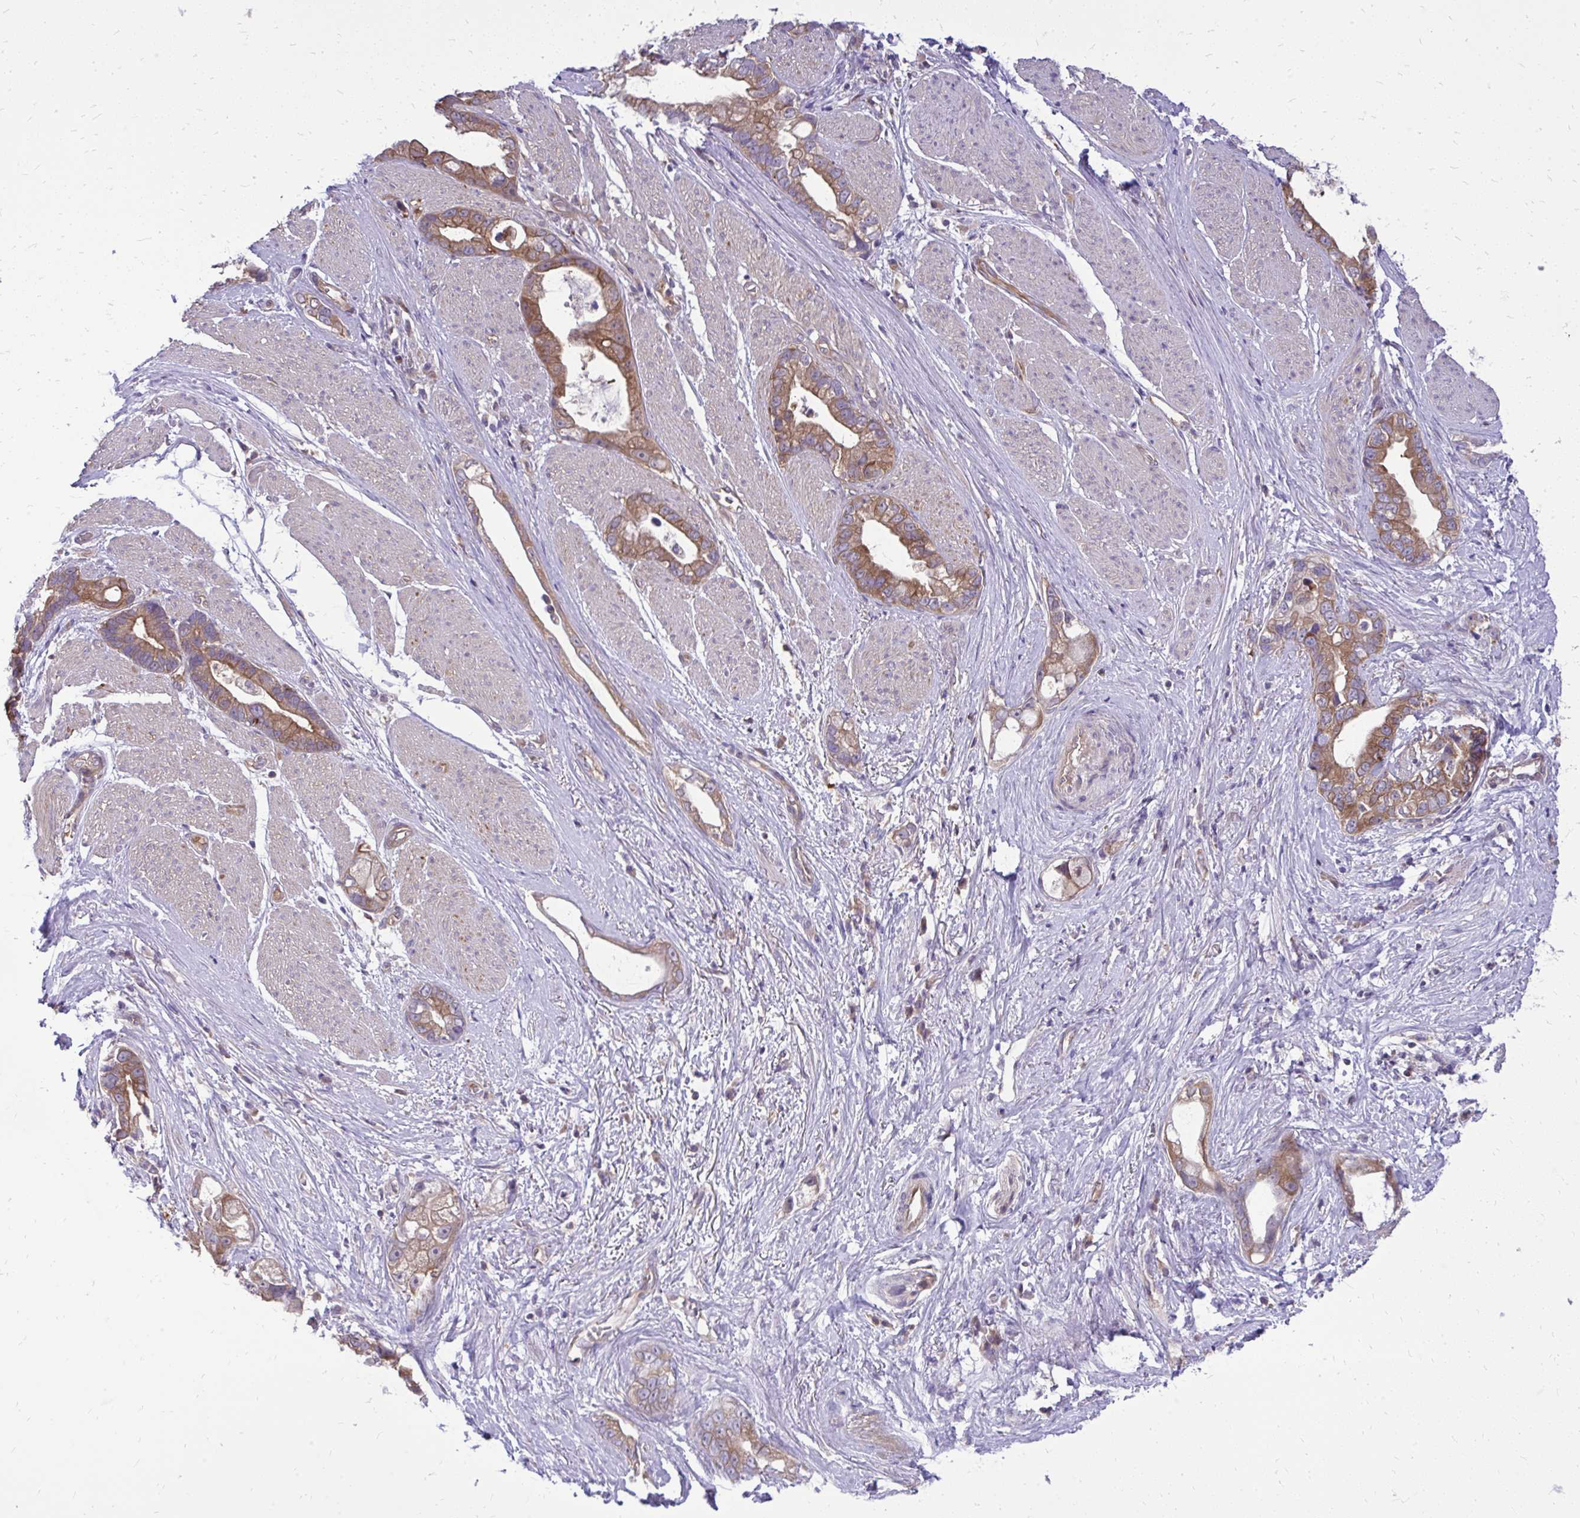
{"staining": {"intensity": "moderate", "quantity": ">75%", "location": "cytoplasmic/membranous"}, "tissue": "stomach cancer", "cell_type": "Tumor cells", "image_type": "cancer", "snomed": [{"axis": "morphology", "description": "Adenocarcinoma, NOS"}, {"axis": "topography", "description": "Stomach"}], "caption": "IHC histopathology image of human stomach adenocarcinoma stained for a protein (brown), which exhibits medium levels of moderate cytoplasmic/membranous expression in about >75% of tumor cells.", "gene": "PPP5C", "patient": {"sex": "male", "age": 55}}